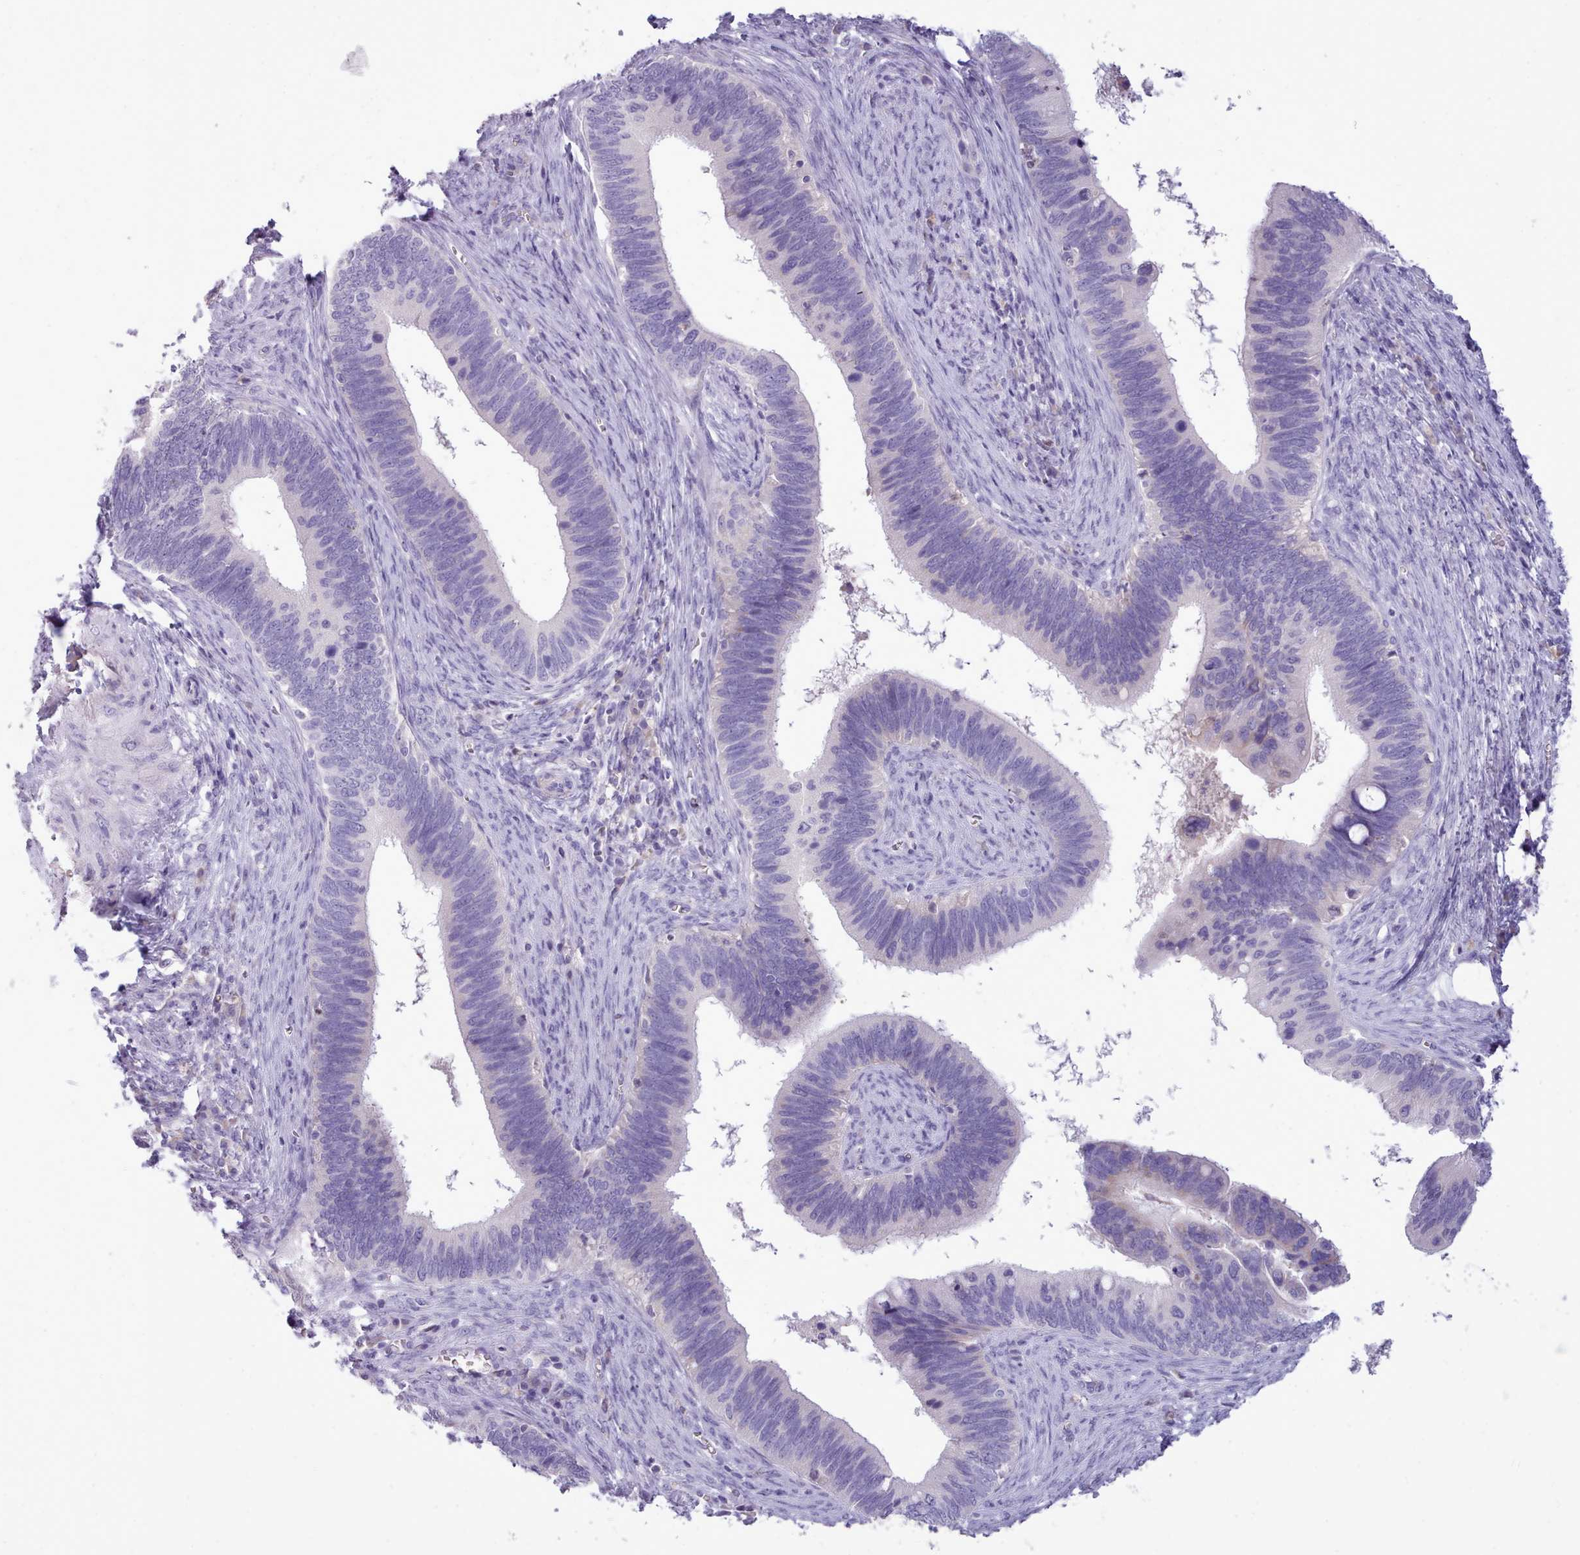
{"staining": {"intensity": "negative", "quantity": "none", "location": "none"}, "tissue": "cervical cancer", "cell_type": "Tumor cells", "image_type": "cancer", "snomed": [{"axis": "morphology", "description": "Adenocarcinoma, NOS"}, {"axis": "topography", "description": "Cervix"}], "caption": "Immunohistochemistry of cervical cancer shows no positivity in tumor cells. (DAB IHC, high magnification).", "gene": "CYP2A13", "patient": {"sex": "female", "age": 42}}